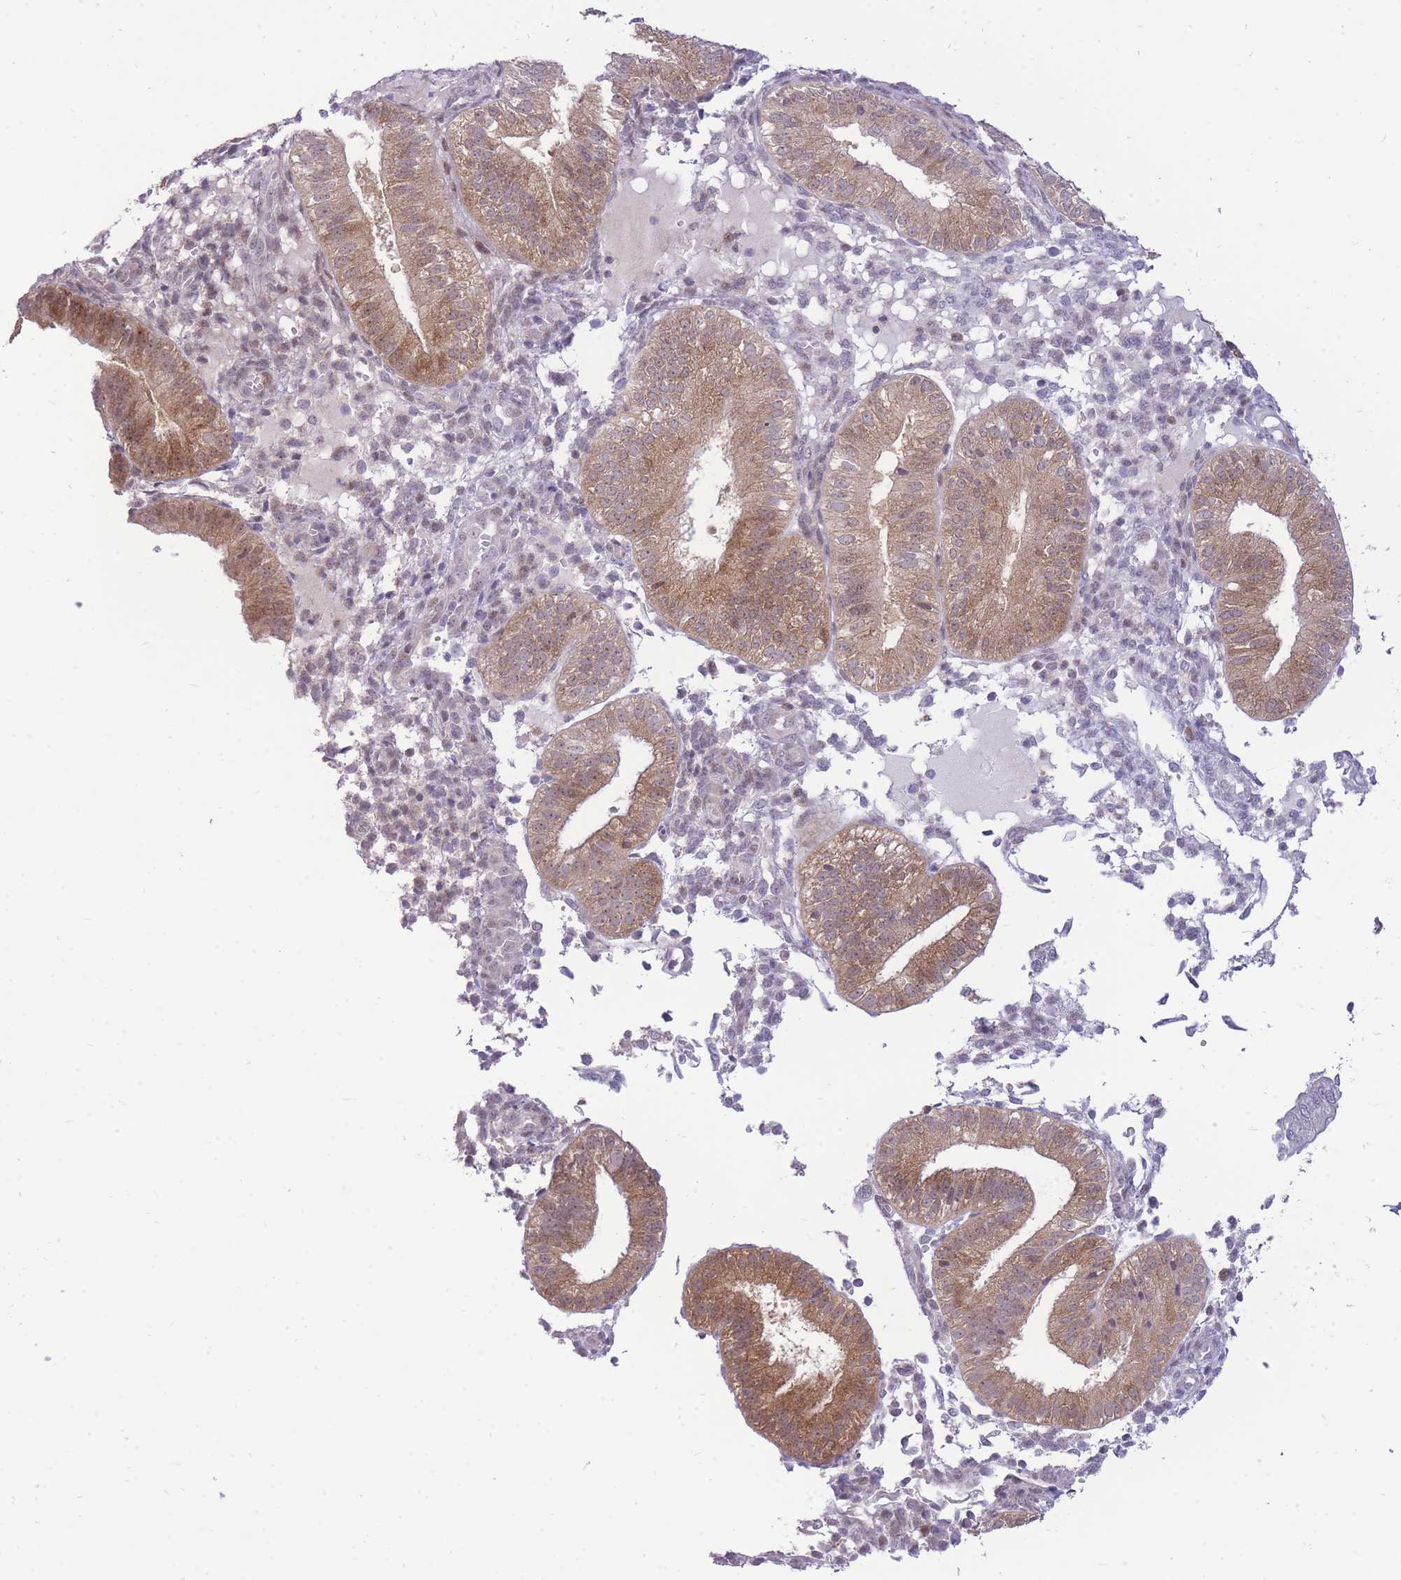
{"staining": {"intensity": "negative", "quantity": "none", "location": "none"}, "tissue": "endometrium", "cell_type": "Cells in endometrial stroma", "image_type": "normal", "snomed": [{"axis": "morphology", "description": "Normal tissue, NOS"}, {"axis": "topography", "description": "Endometrium"}], "caption": "IHC of benign endometrium exhibits no positivity in cells in endometrial stroma. The staining is performed using DAB brown chromogen with nuclei counter-stained in using hematoxylin.", "gene": "STK39", "patient": {"sex": "female", "age": 39}}